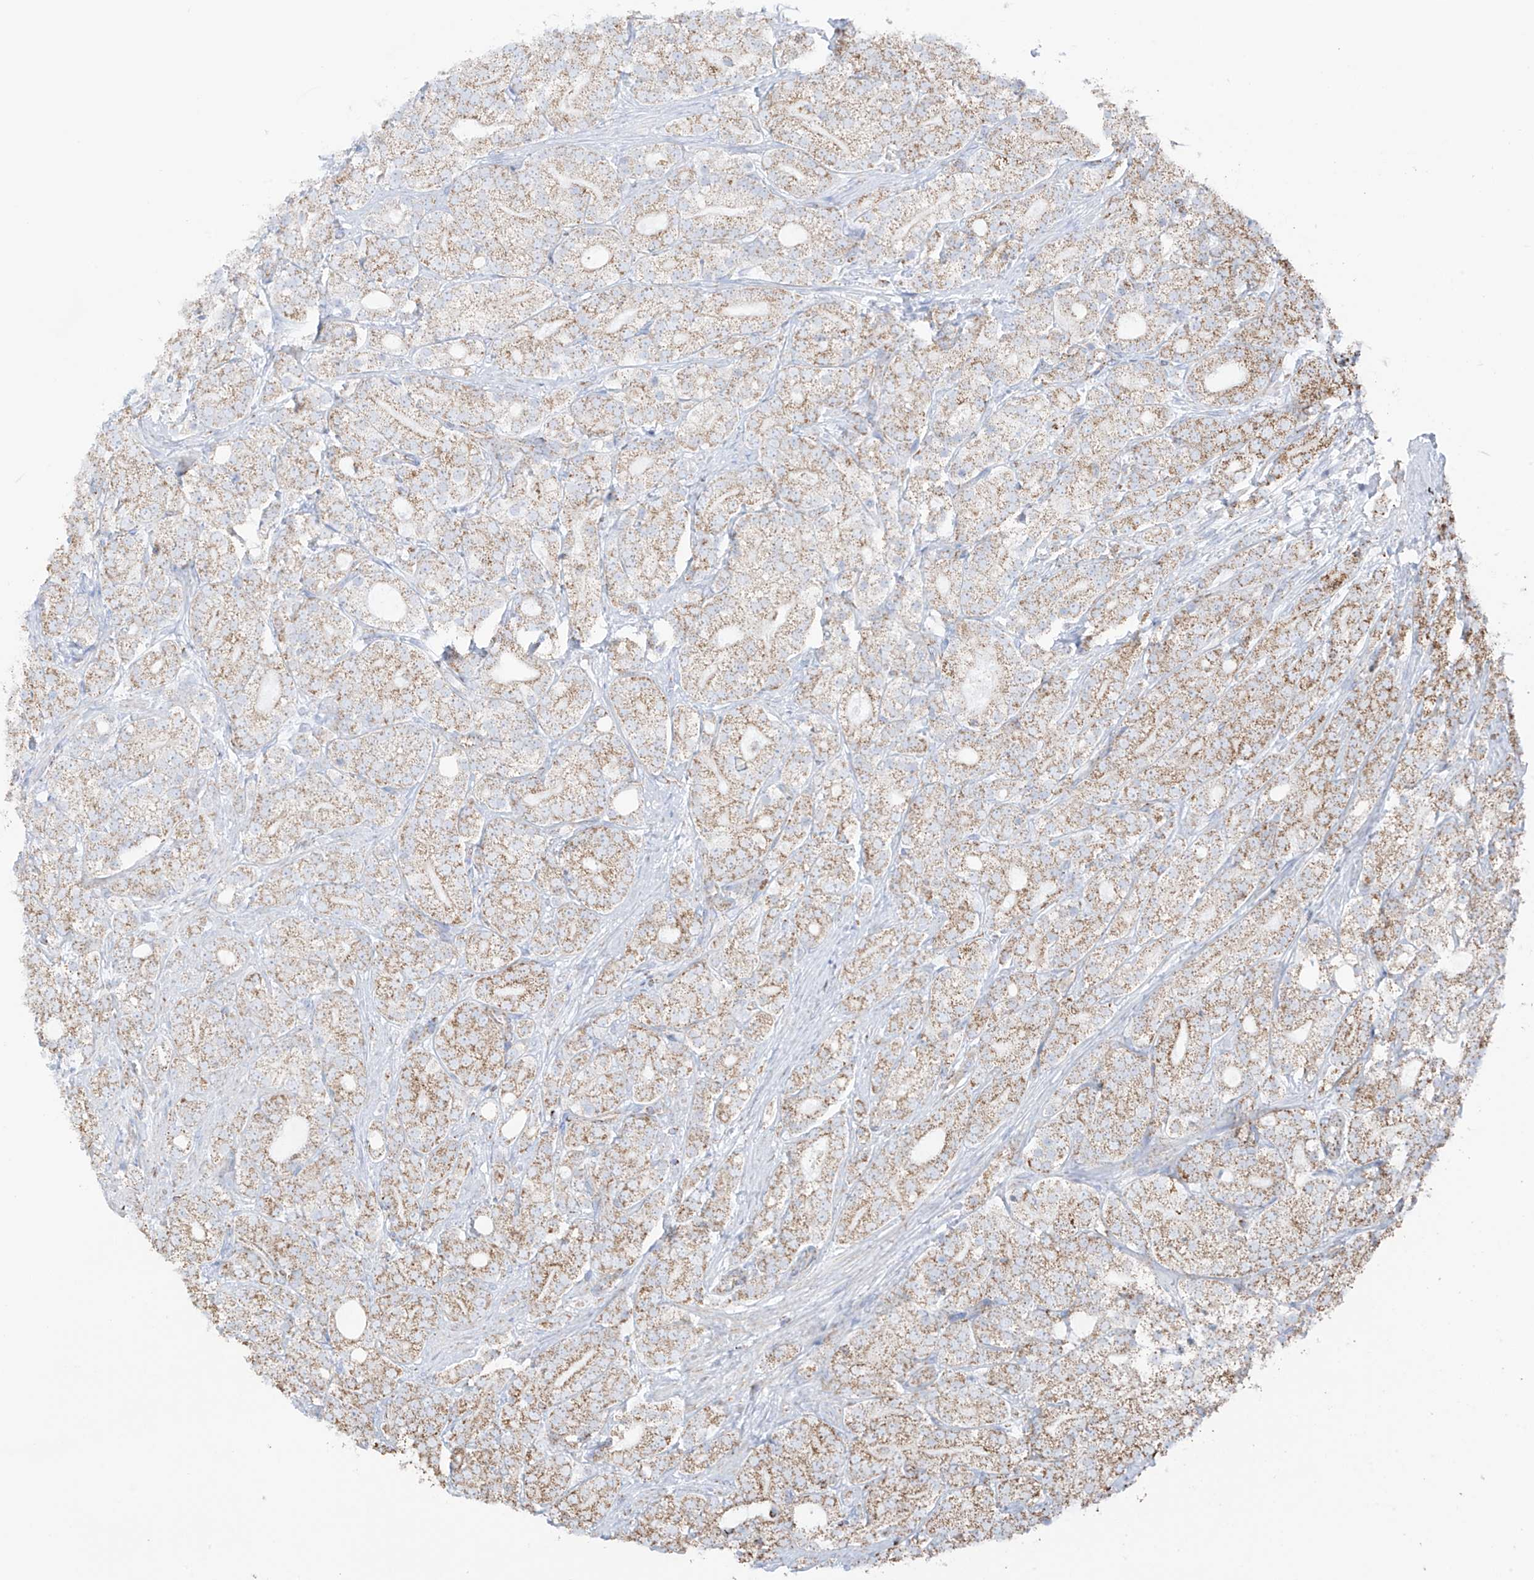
{"staining": {"intensity": "moderate", "quantity": "25%-75%", "location": "cytoplasmic/membranous"}, "tissue": "prostate cancer", "cell_type": "Tumor cells", "image_type": "cancer", "snomed": [{"axis": "morphology", "description": "Adenocarcinoma, High grade"}, {"axis": "topography", "description": "Prostate"}], "caption": "Tumor cells demonstrate medium levels of moderate cytoplasmic/membranous positivity in about 25%-75% of cells in prostate cancer.", "gene": "XKR3", "patient": {"sex": "male", "age": 57}}